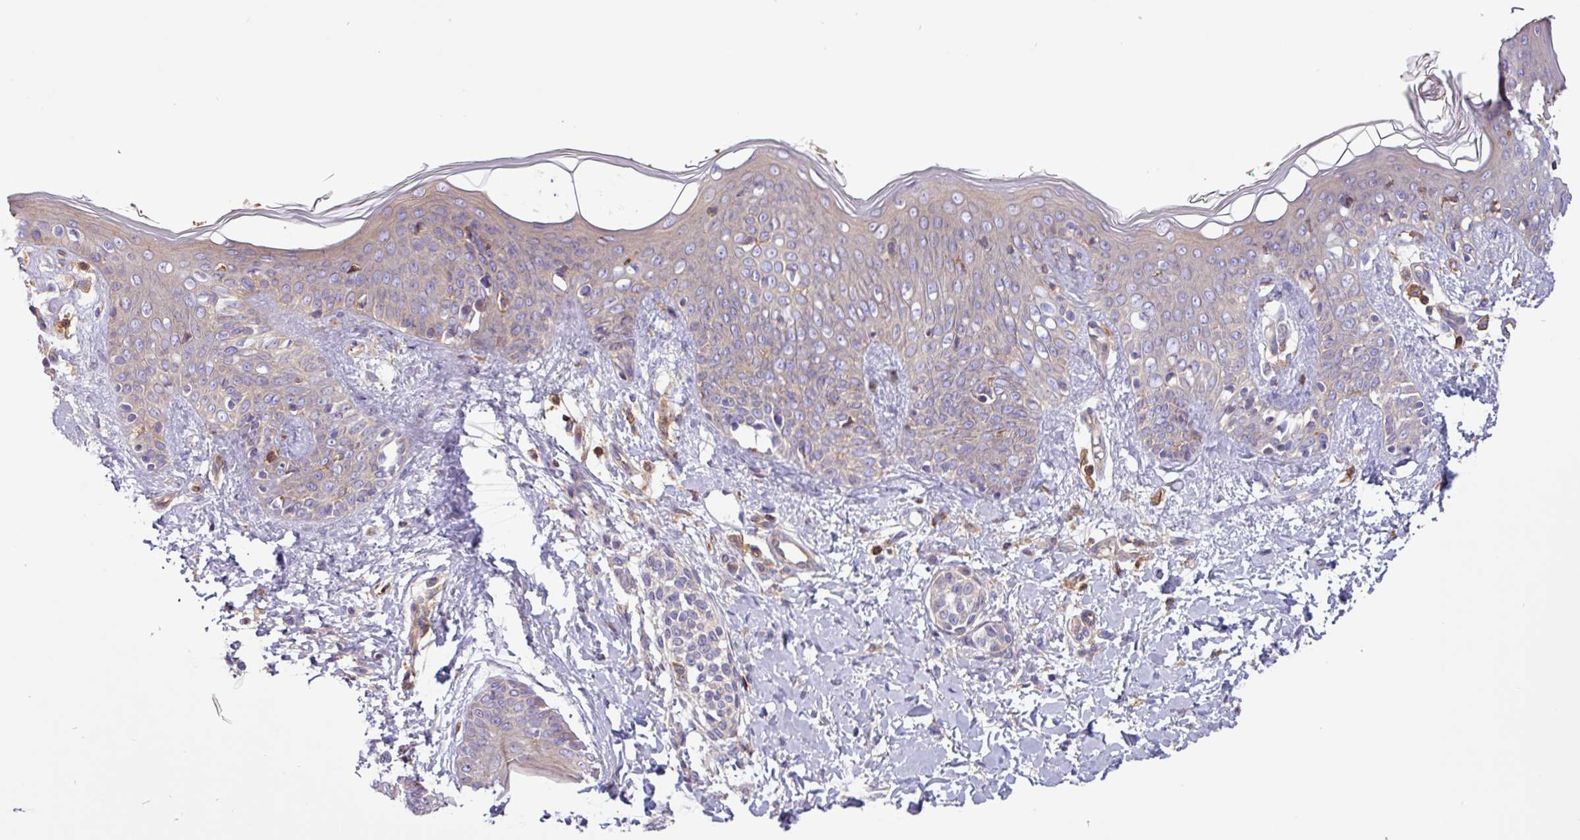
{"staining": {"intensity": "moderate", "quantity": ">75%", "location": "cytoplasmic/membranous"}, "tissue": "skin", "cell_type": "Fibroblasts", "image_type": "normal", "snomed": [{"axis": "morphology", "description": "Normal tissue, NOS"}, {"axis": "topography", "description": "Skin"}], "caption": "Human skin stained for a protein (brown) shows moderate cytoplasmic/membranous positive staining in about >75% of fibroblasts.", "gene": "ACTR3B", "patient": {"sex": "male", "age": 16}}